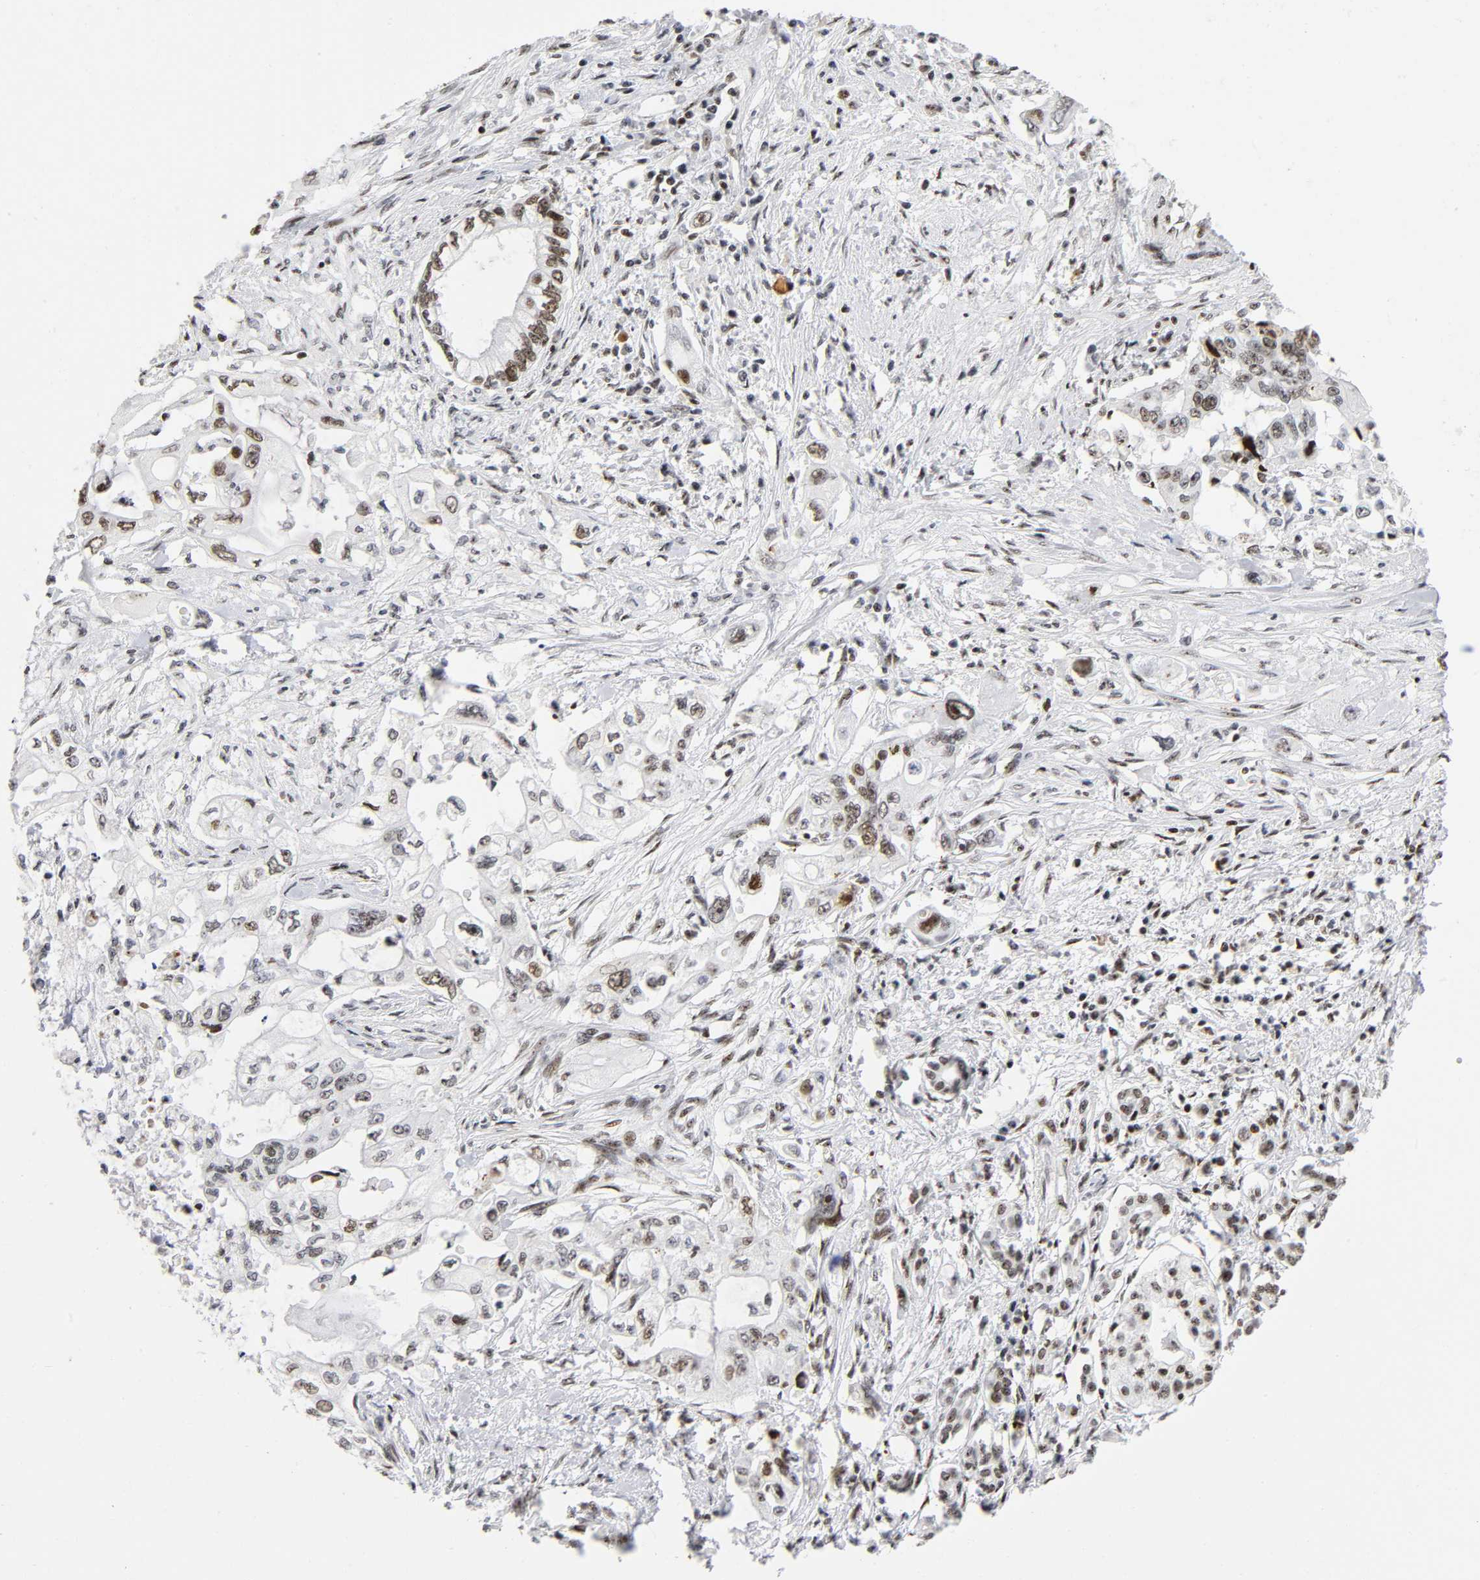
{"staining": {"intensity": "moderate", "quantity": ">75%", "location": "nuclear"}, "tissue": "pancreatic cancer", "cell_type": "Tumor cells", "image_type": "cancer", "snomed": [{"axis": "morphology", "description": "Normal tissue, NOS"}, {"axis": "topography", "description": "Pancreas"}], "caption": "IHC (DAB) staining of pancreatic cancer reveals moderate nuclear protein positivity in approximately >75% of tumor cells.", "gene": "UBTF", "patient": {"sex": "male", "age": 42}}